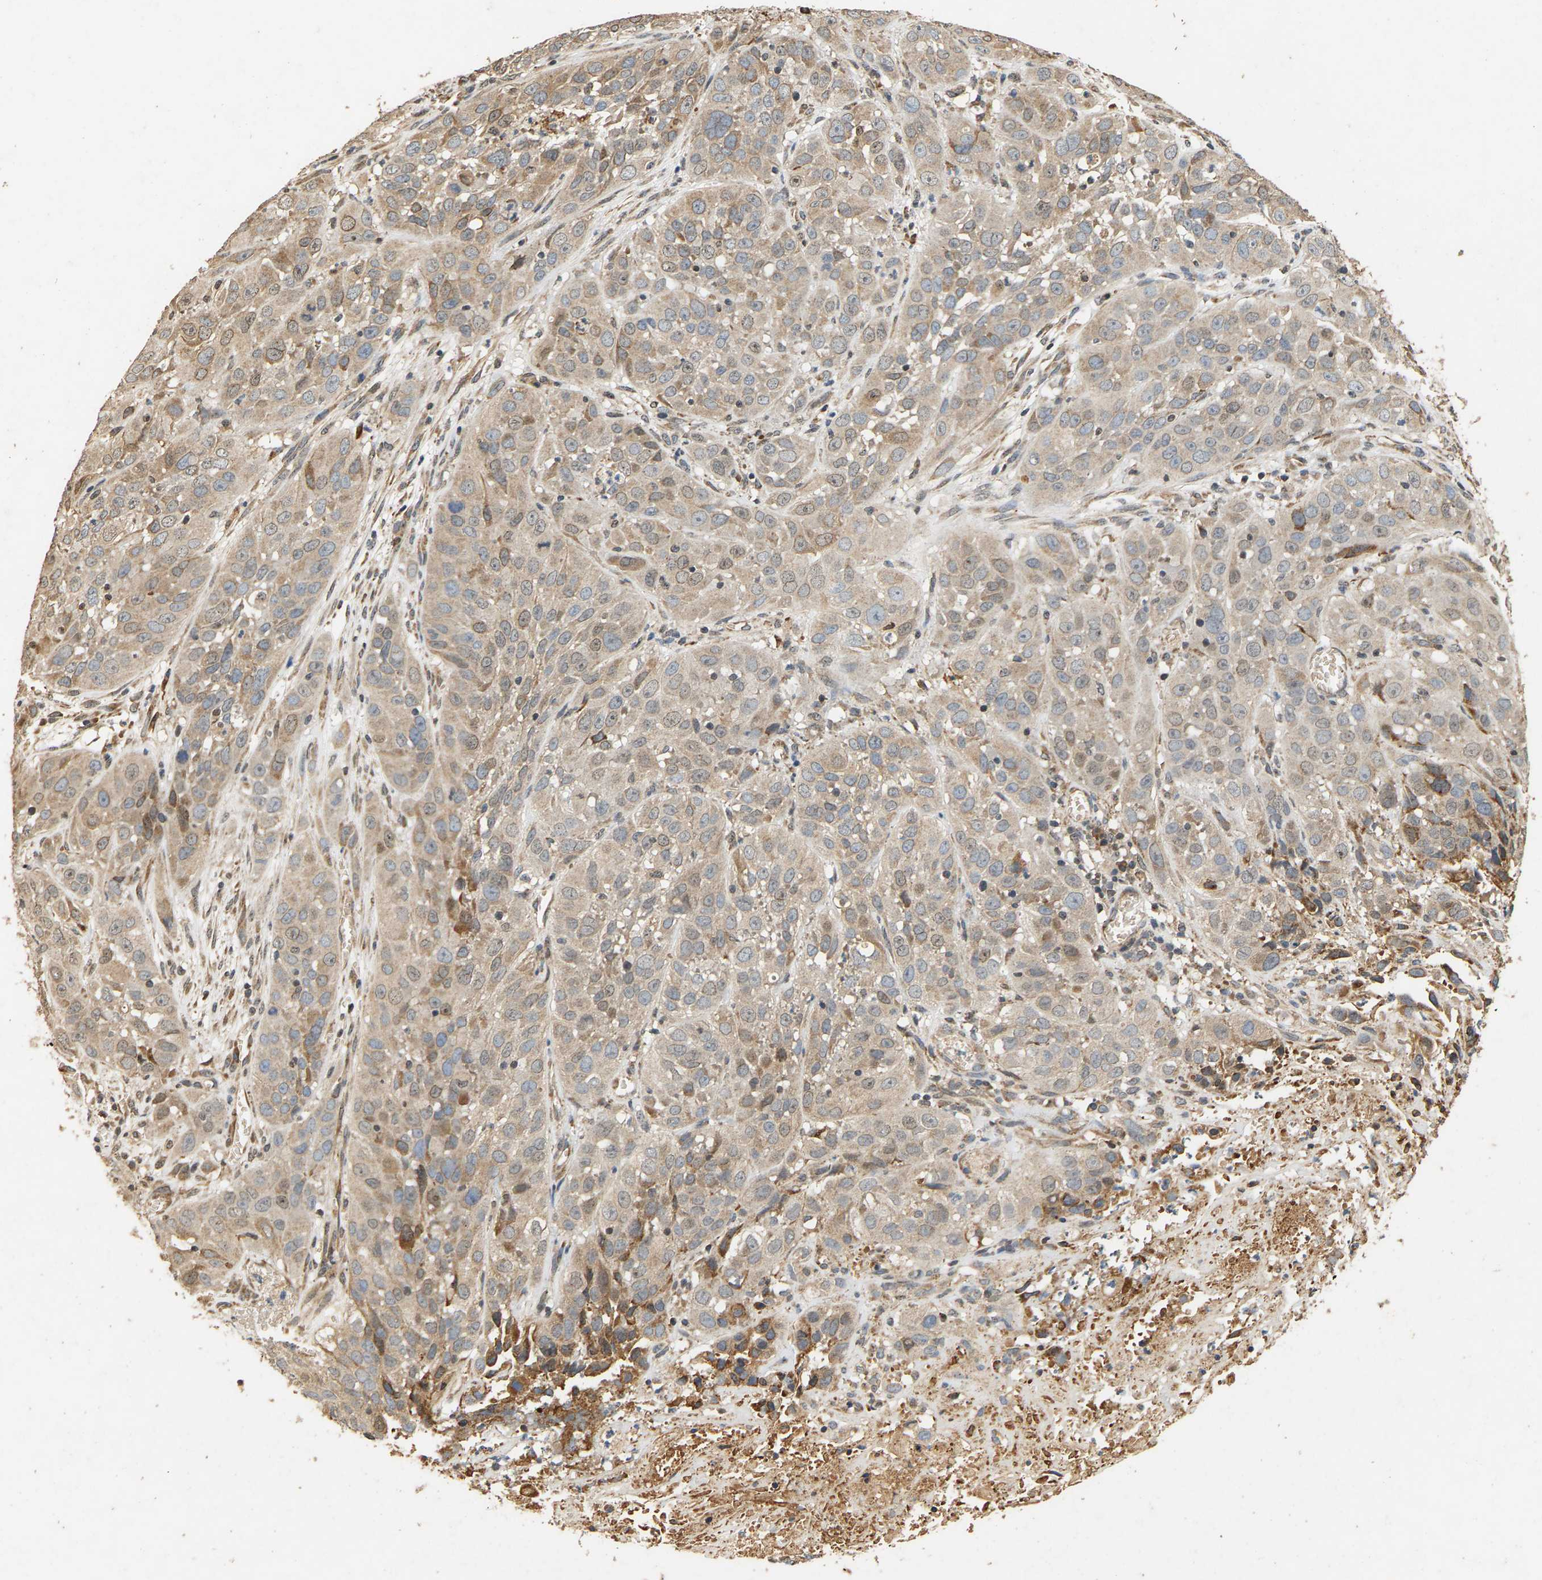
{"staining": {"intensity": "weak", "quantity": ">75%", "location": "cytoplasmic/membranous"}, "tissue": "cervical cancer", "cell_type": "Tumor cells", "image_type": "cancer", "snomed": [{"axis": "morphology", "description": "Squamous cell carcinoma, NOS"}, {"axis": "topography", "description": "Cervix"}], "caption": "Immunohistochemical staining of human cervical squamous cell carcinoma demonstrates low levels of weak cytoplasmic/membranous staining in approximately >75% of tumor cells.", "gene": "CIDEC", "patient": {"sex": "female", "age": 32}}